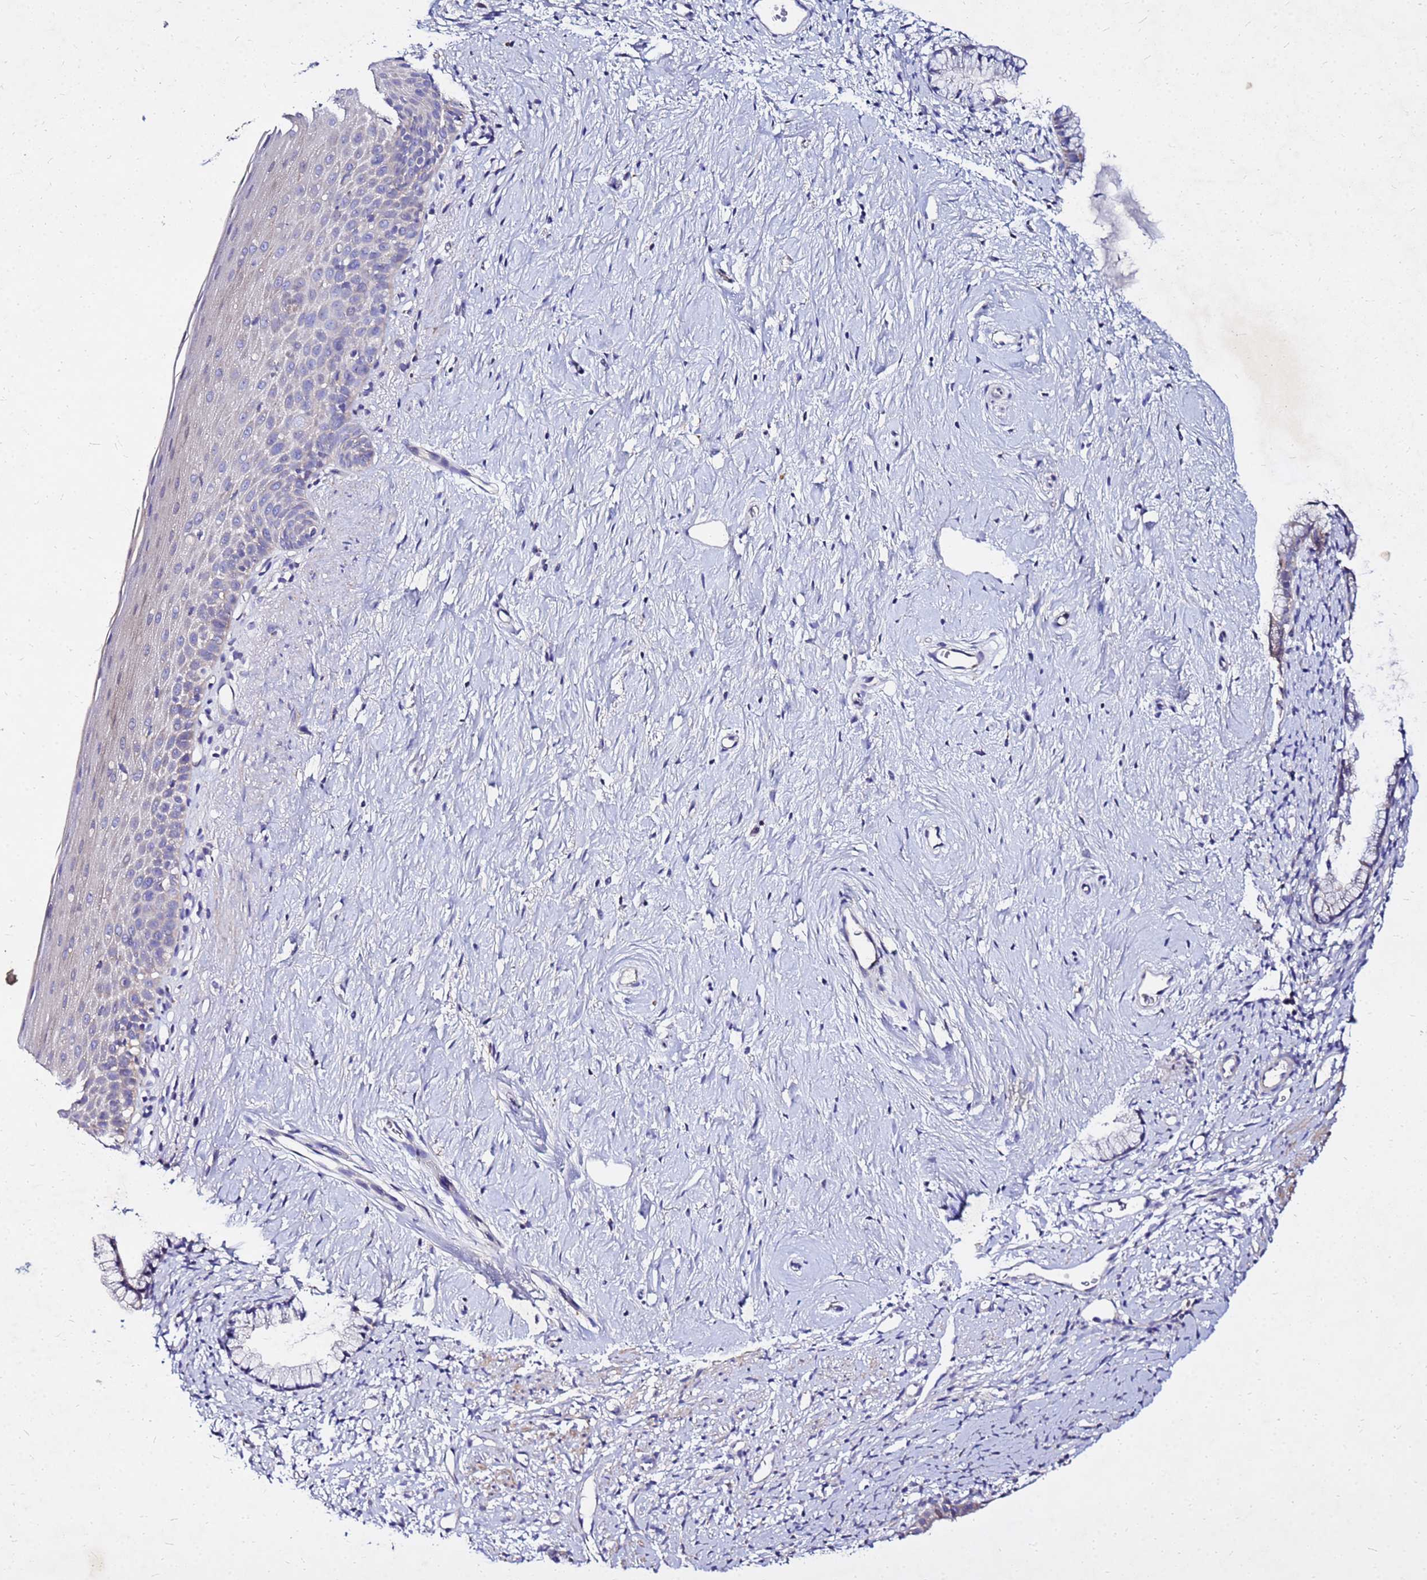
{"staining": {"intensity": "weak", "quantity": "<25%", "location": "cytoplasmic/membranous"}, "tissue": "cervix", "cell_type": "Glandular cells", "image_type": "normal", "snomed": [{"axis": "morphology", "description": "Normal tissue, NOS"}, {"axis": "topography", "description": "Cervix"}], "caption": "Immunohistochemical staining of normal cervix demonstrates no significant staining in glandular cells. The staining is performed using DAB brown chromogen with nuclei counter-stained in using hematoxylin.", "gene": "COX14", "patient": {"sex": "female", "age": 57}}